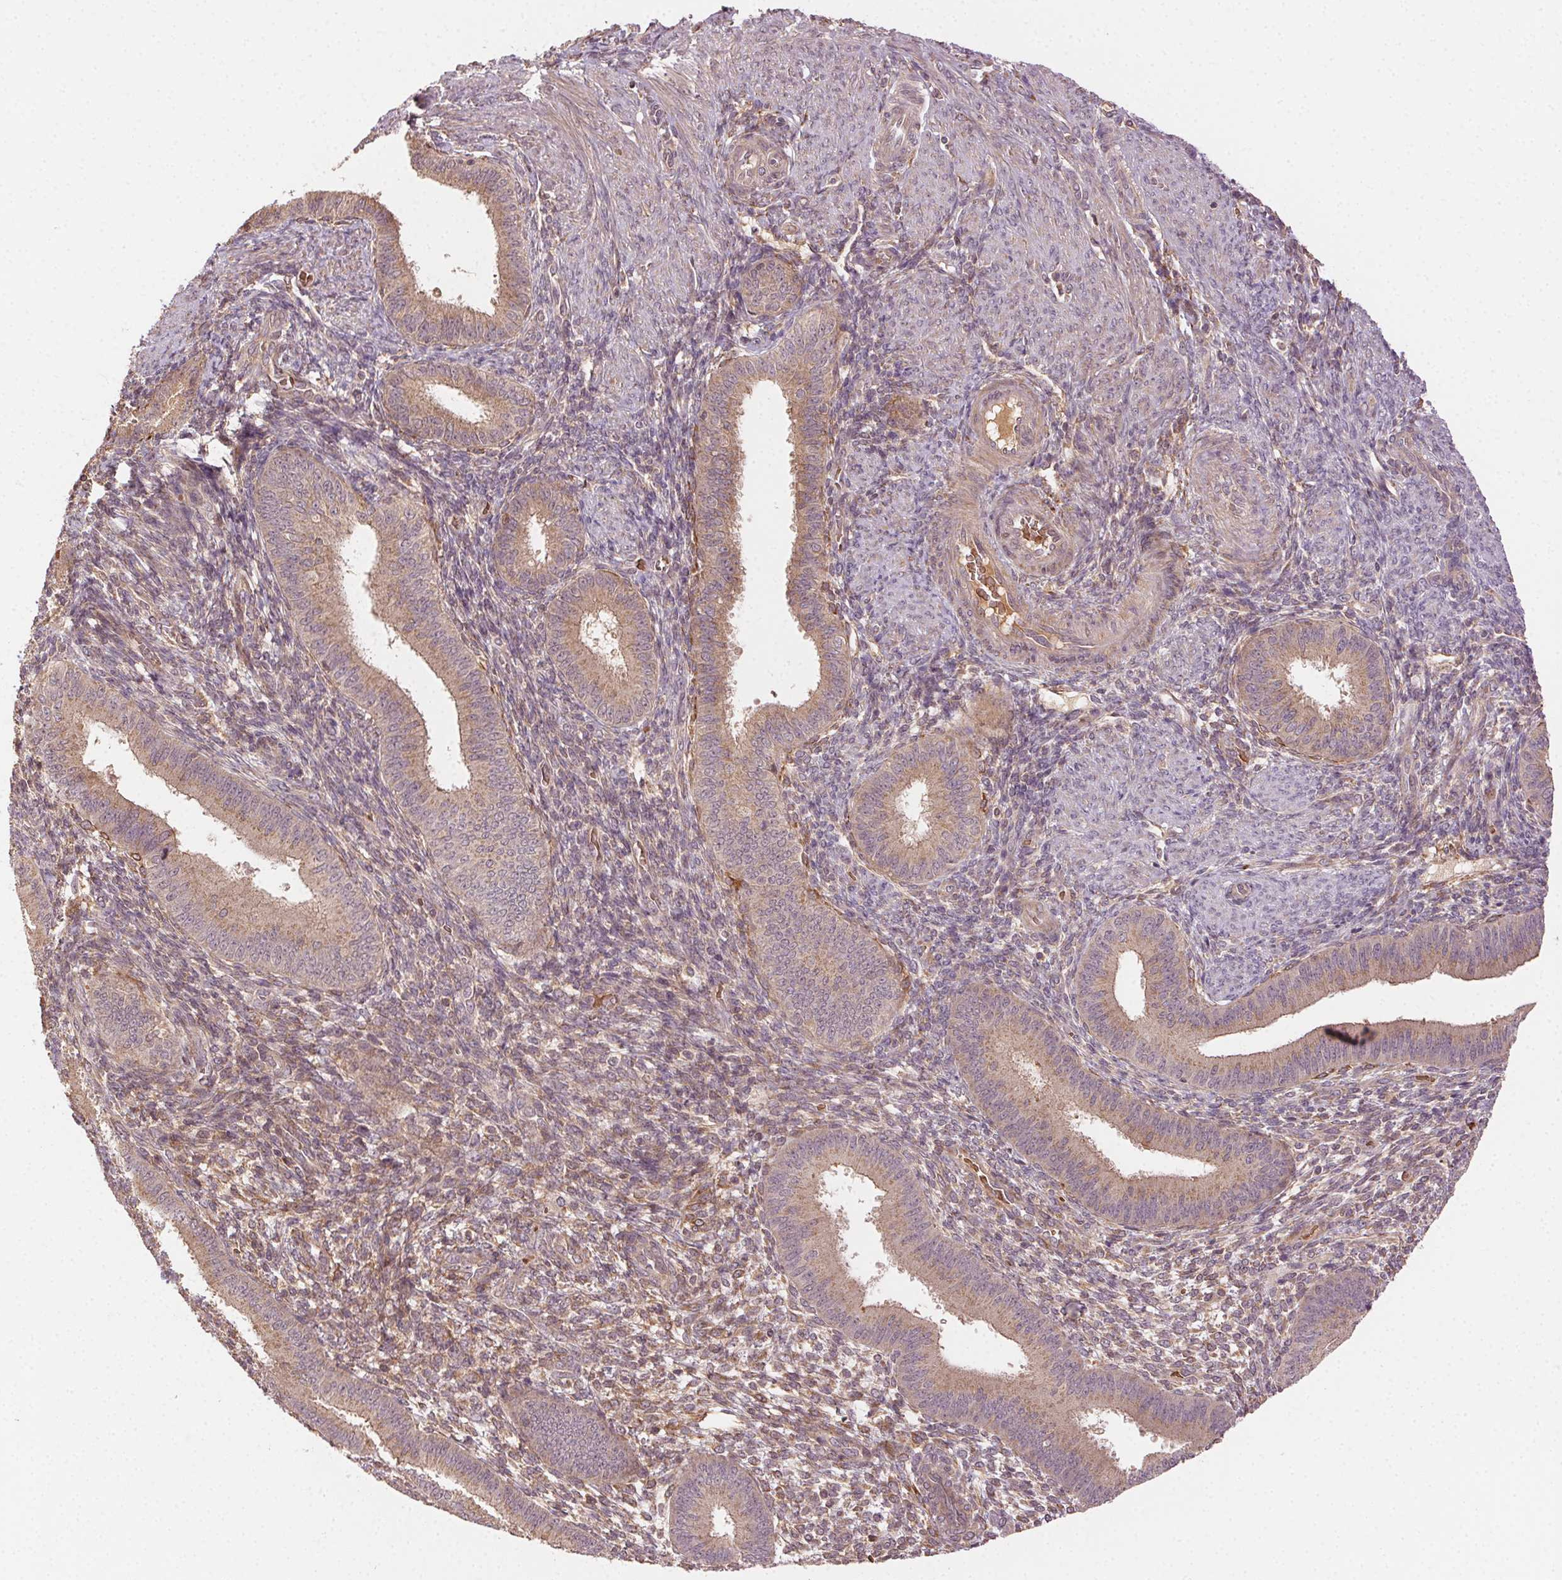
{"staining": {"intensity": "moderate", "quantity": "25%-75%", "location": "cytoplasmic/membranous"}, "tissue": "endometrium", "cell_type": "Cells in endometrial stroma", "image_type": "normal", "snomed": [{"axis": "morphology", "description": "Normal tissue, NOS"}, {"axis": "topography", "description": "Endometrium"}], "caption": "About 25%-75% of cells in endometrial stroma in unremarkable endometrium exhibit moderate cytoplasmic/membranous protein staining as visualized by brown immunohistochemical staining.", "gene": "KLHL15", "patient": {"sex": "female", "age": 39}}